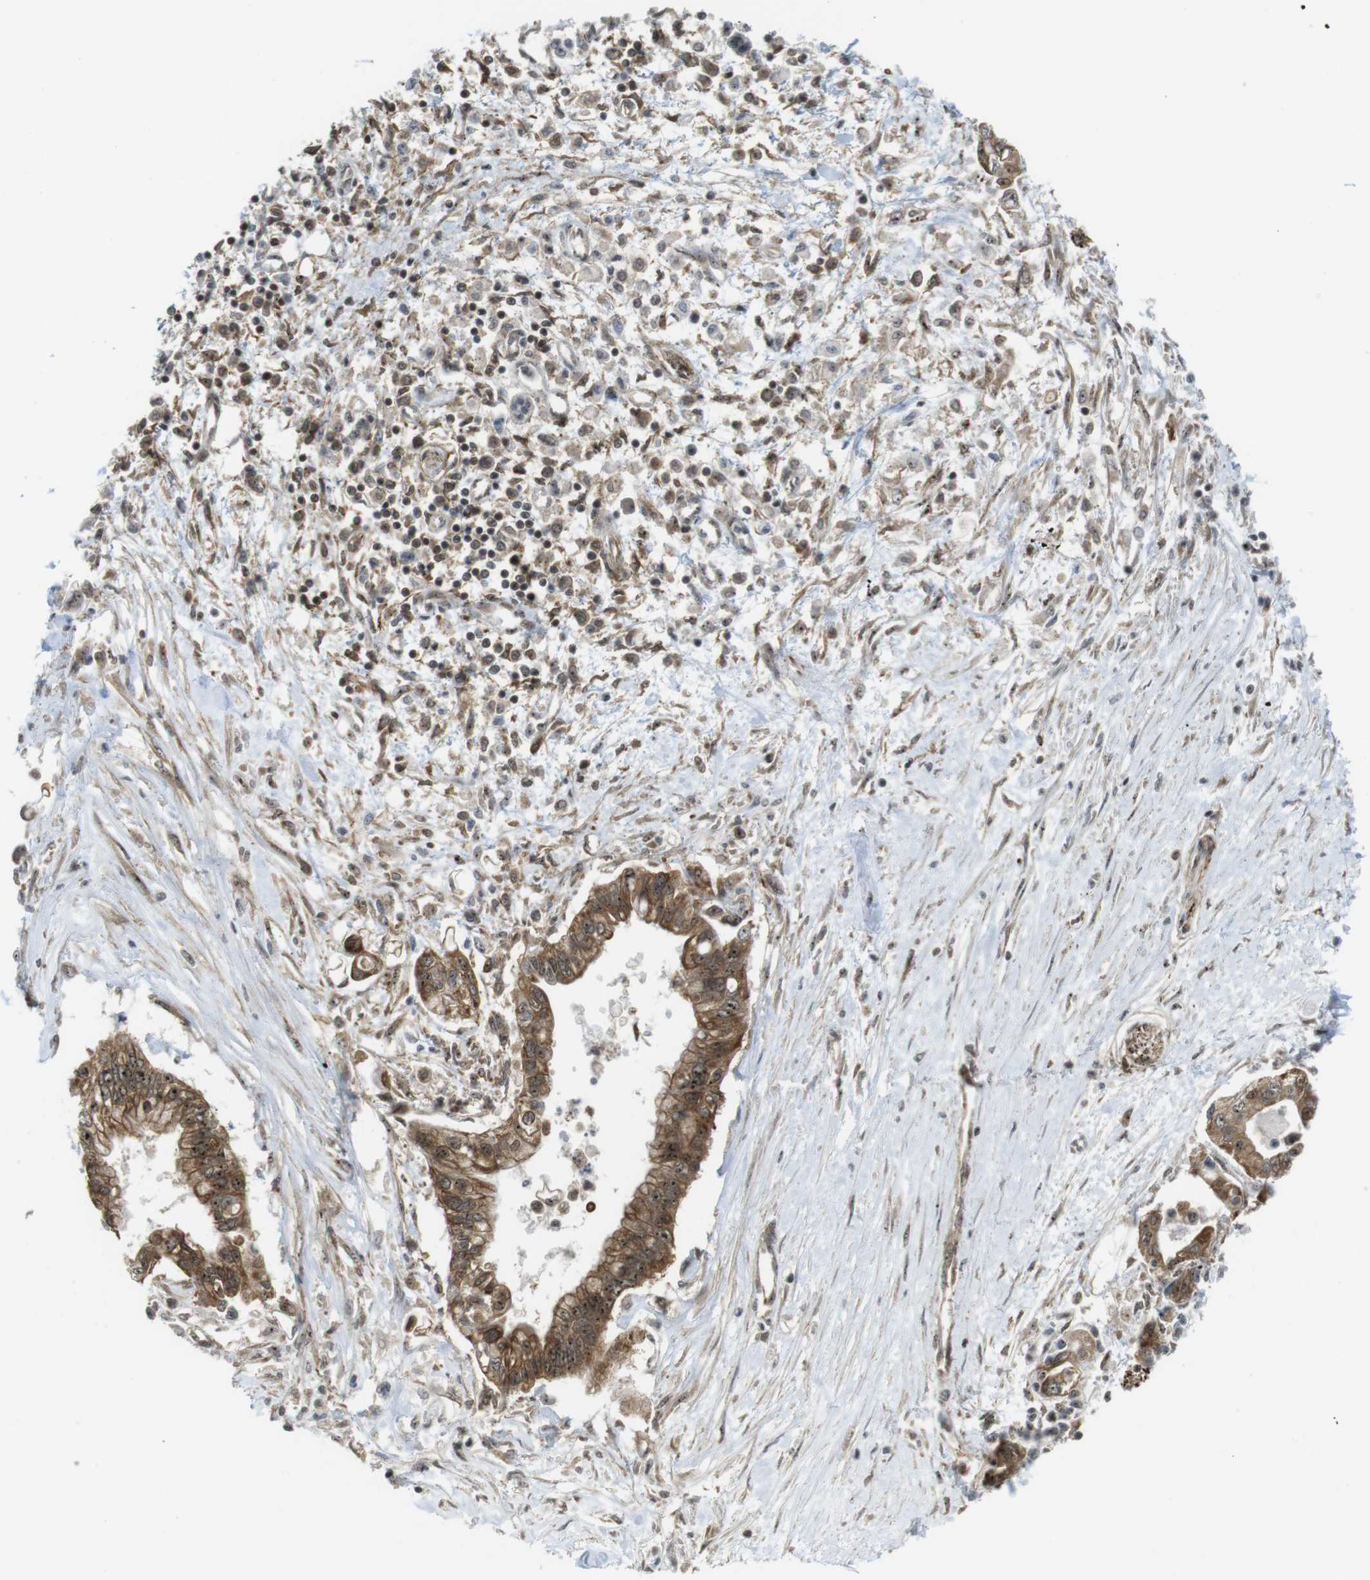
{"staining": {"intensity": "moderate", "quantity": ">75%", "location": "cytoplasmic/membranous,nuclear"}, "tissue": "pancreatic cancer", "cell_type": "Tumor cells", "image_type": "cancer", "snomed": [{"axis": "morphology", "description": "Adenocarcinoma, NOS"}, {"axis": "topography", "description": "Pancreas"}], "caption": "High-magnification brightfield microscopy of pancreatic cancer (adenocarcinoma) stained with DAB (brown) and counterstained with hematoxylin (blue). tumor cells exhibit moderate cytoplasmic/membranous and nuclear expression is appreciated in about>75% of cells. The protein of interest is stained brown, and the nuclei are stained in blue (DAB (3,3'-diaminobenzidine) IHC with brightfield microscopy, high magnification).", "gene": "CC2D1A", "patient": {"sex": "female", "age": 77}}